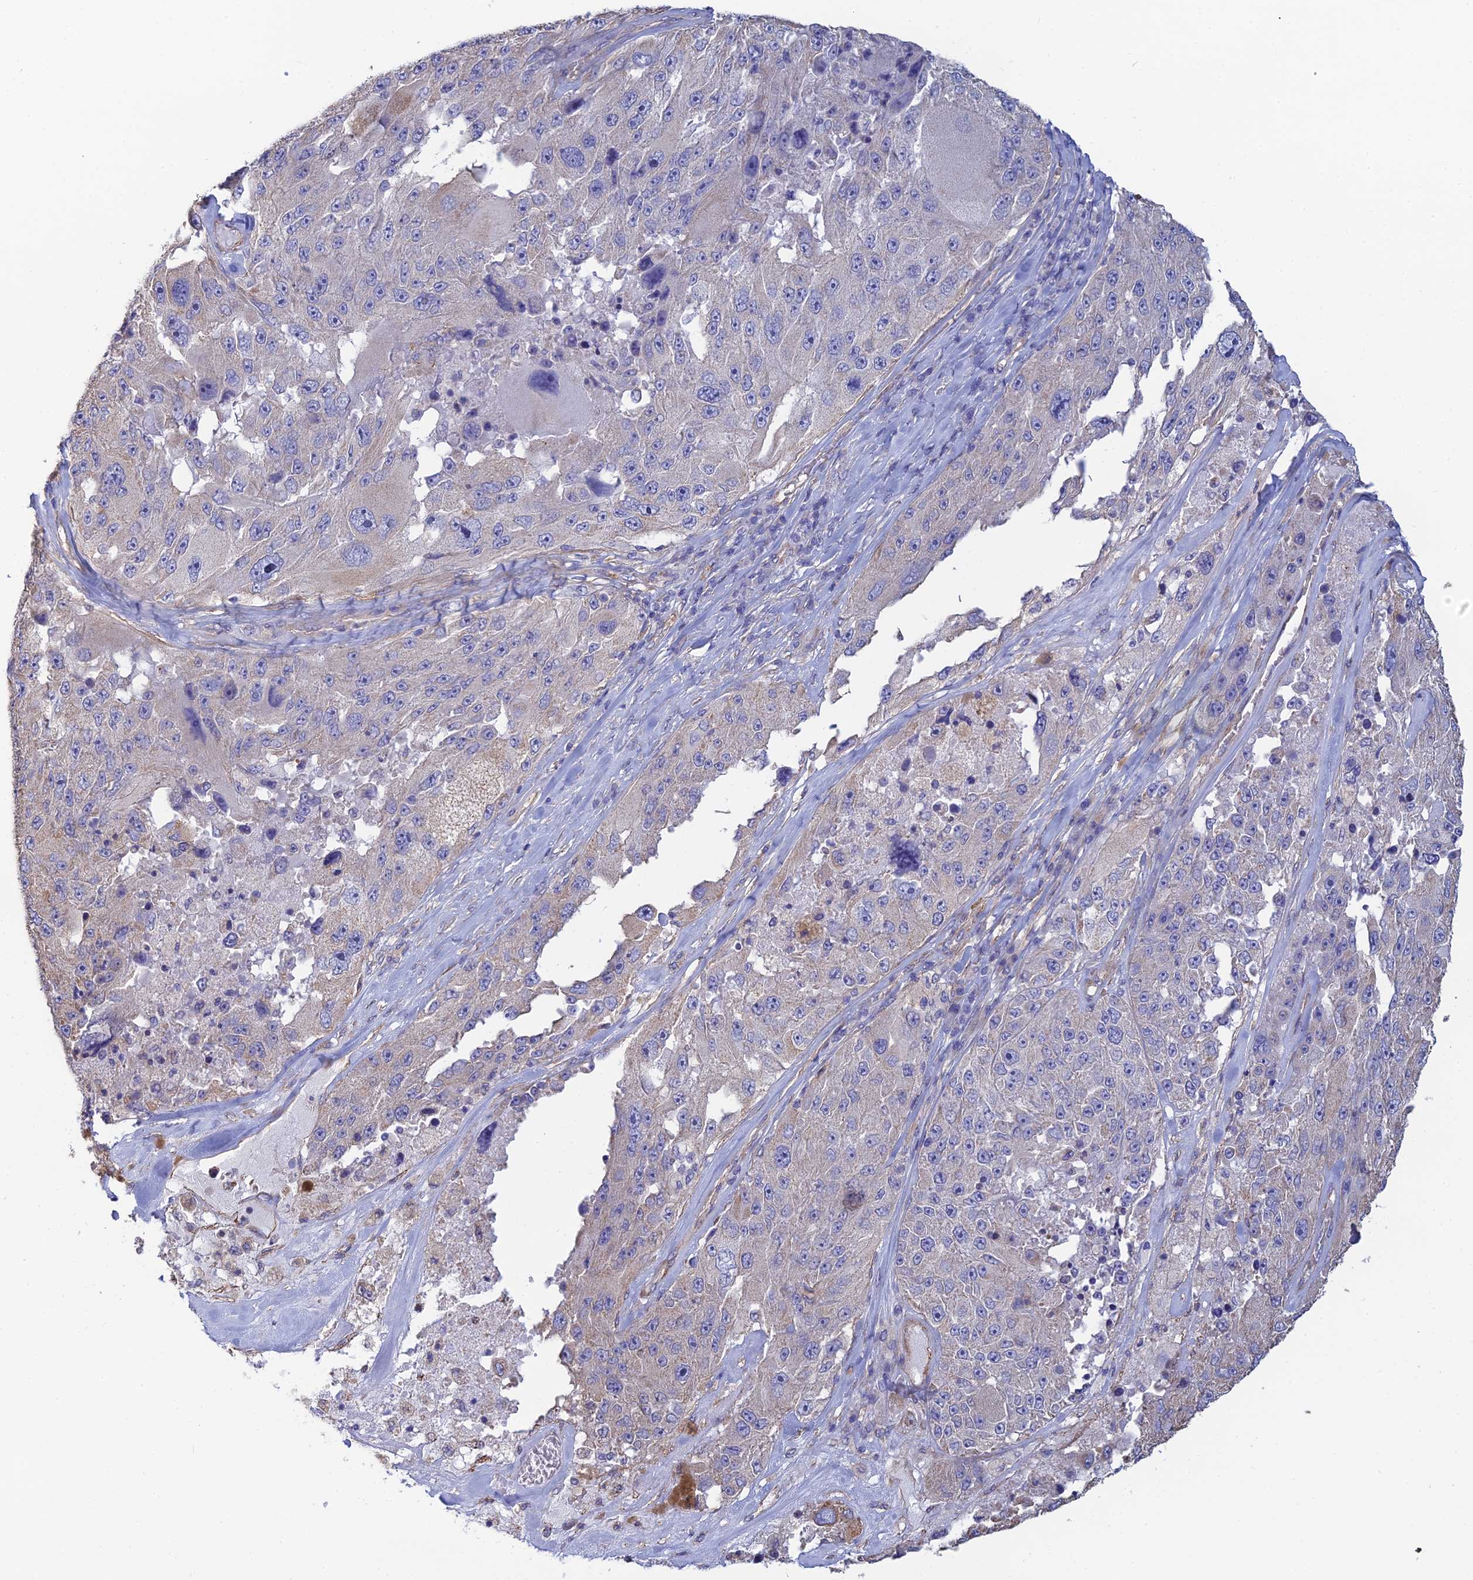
{"staining": {"intensity": "negative", "quantity": "none", "location": "none"}, "tissue": "melanoma", "cell_type": "Tumor cells", "image_type": "cancer", "snomed": [{"axis": "morphology", "description": "Malignant melanoma, Metastatic site"}, {"axis": "topography", "description": "Lymph node"}], "caption": "The image shows no staining of tumor cells in malignant melanoma (metastatic site). (DAB immunohistochemistry (IHC) with hematoxylin counter stain).", "gene": "PCDHA5", "patient": {"sex": "male", "age": 62}}